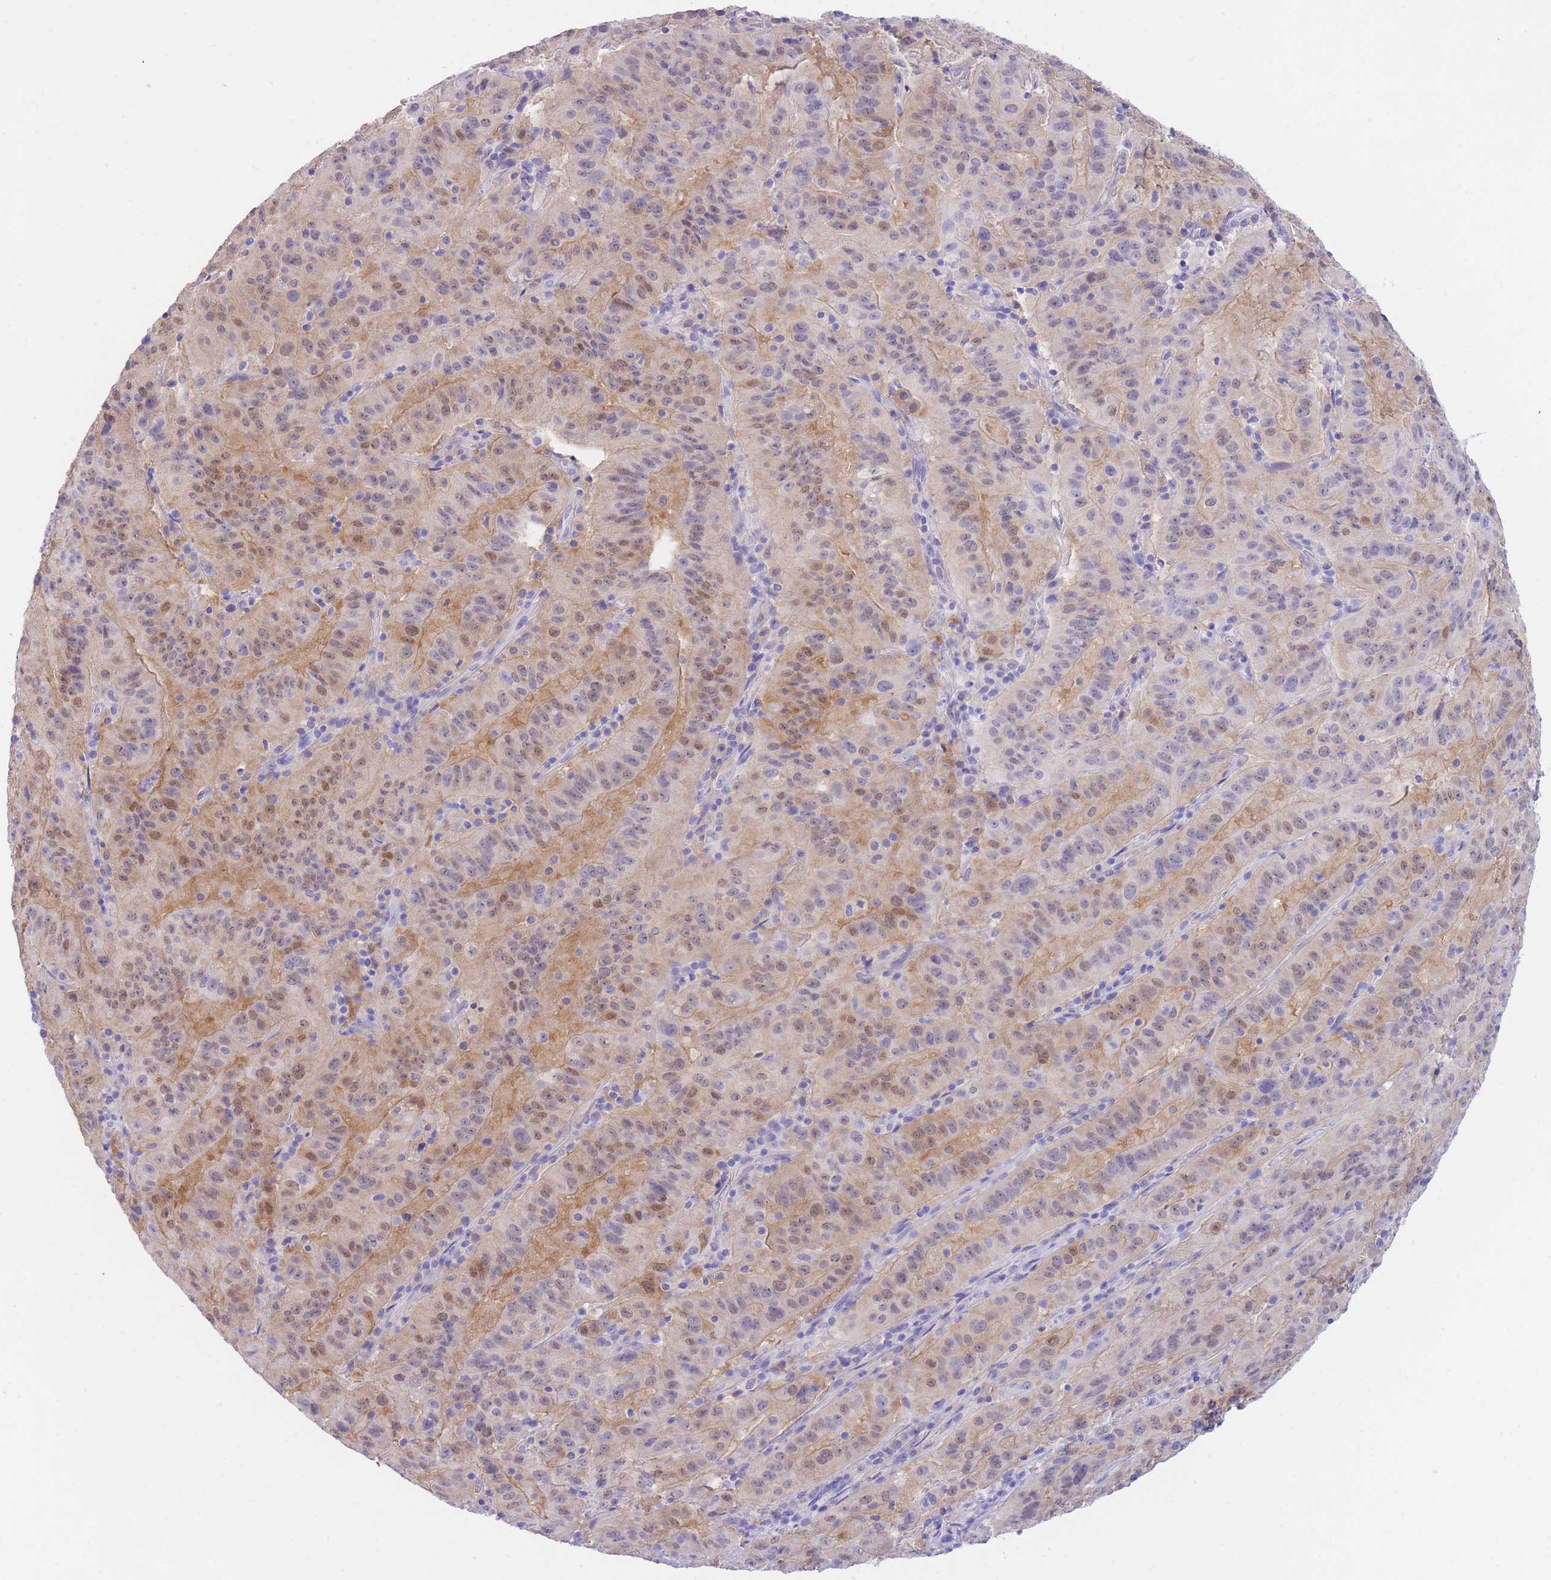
{"staining": {"intensity": "moderate", "quantity": "<25%", "location": "nuclear"}, "tissue": "pancreatic cancer", "cell_type": "Tumor cells", "image_type": "cancer", "snomed": [{"axis": "morphology", "description": "Adenocarcinoma, NOS"}, {"axis": "topography", "description": "Pancreas"}], "caption": "The immunohistochemical stain labels moderate nuclear positivity in tumor cells of pancreatic adenocarcinoma tissue.", "gene": "SULT1A1", "patient": {"sex": "male", "age": 63}}